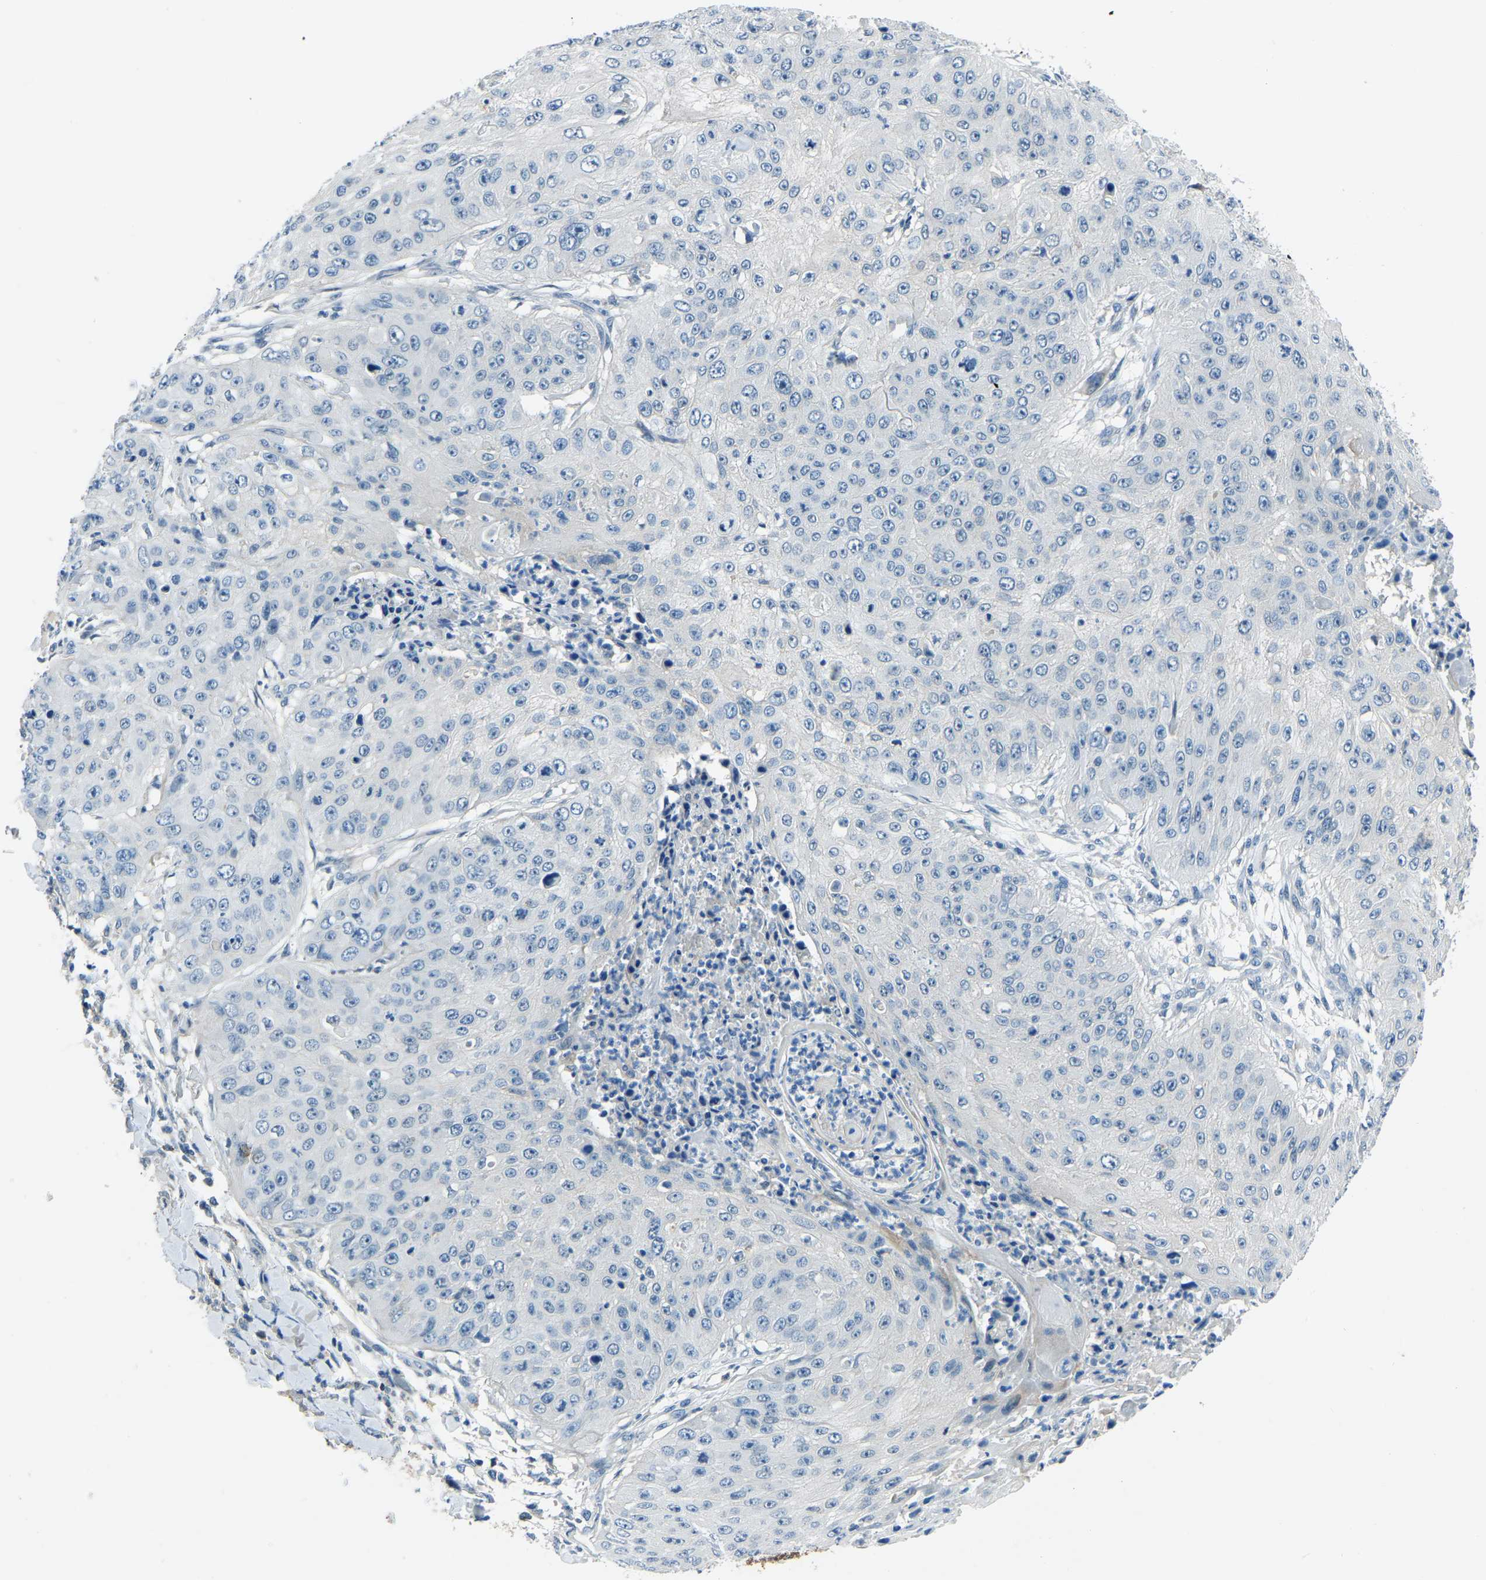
{"staining": {"intensity": "negative", "quantity": "none", "location": "none"}, "tissue": "skin cancer", "cell_type": "Tumor cells", "image_type": "cancer", "snomed": [{"axis": "morphology", "description": "Squamous cell carcinoma, NOS"}, {"axis": "topography", "description": "Skin"}], "caption": "Immunohistochemistry (IHC) micrograph of neoplastic tissue: human skin cancer (squamous cell carcinoma) stained with DAB (3,3'-diaminobenzidine) shows no significant protein expression in tumor cells.", "gene": "XIRP1", "patient": {"sex": "female", "age": 80}}